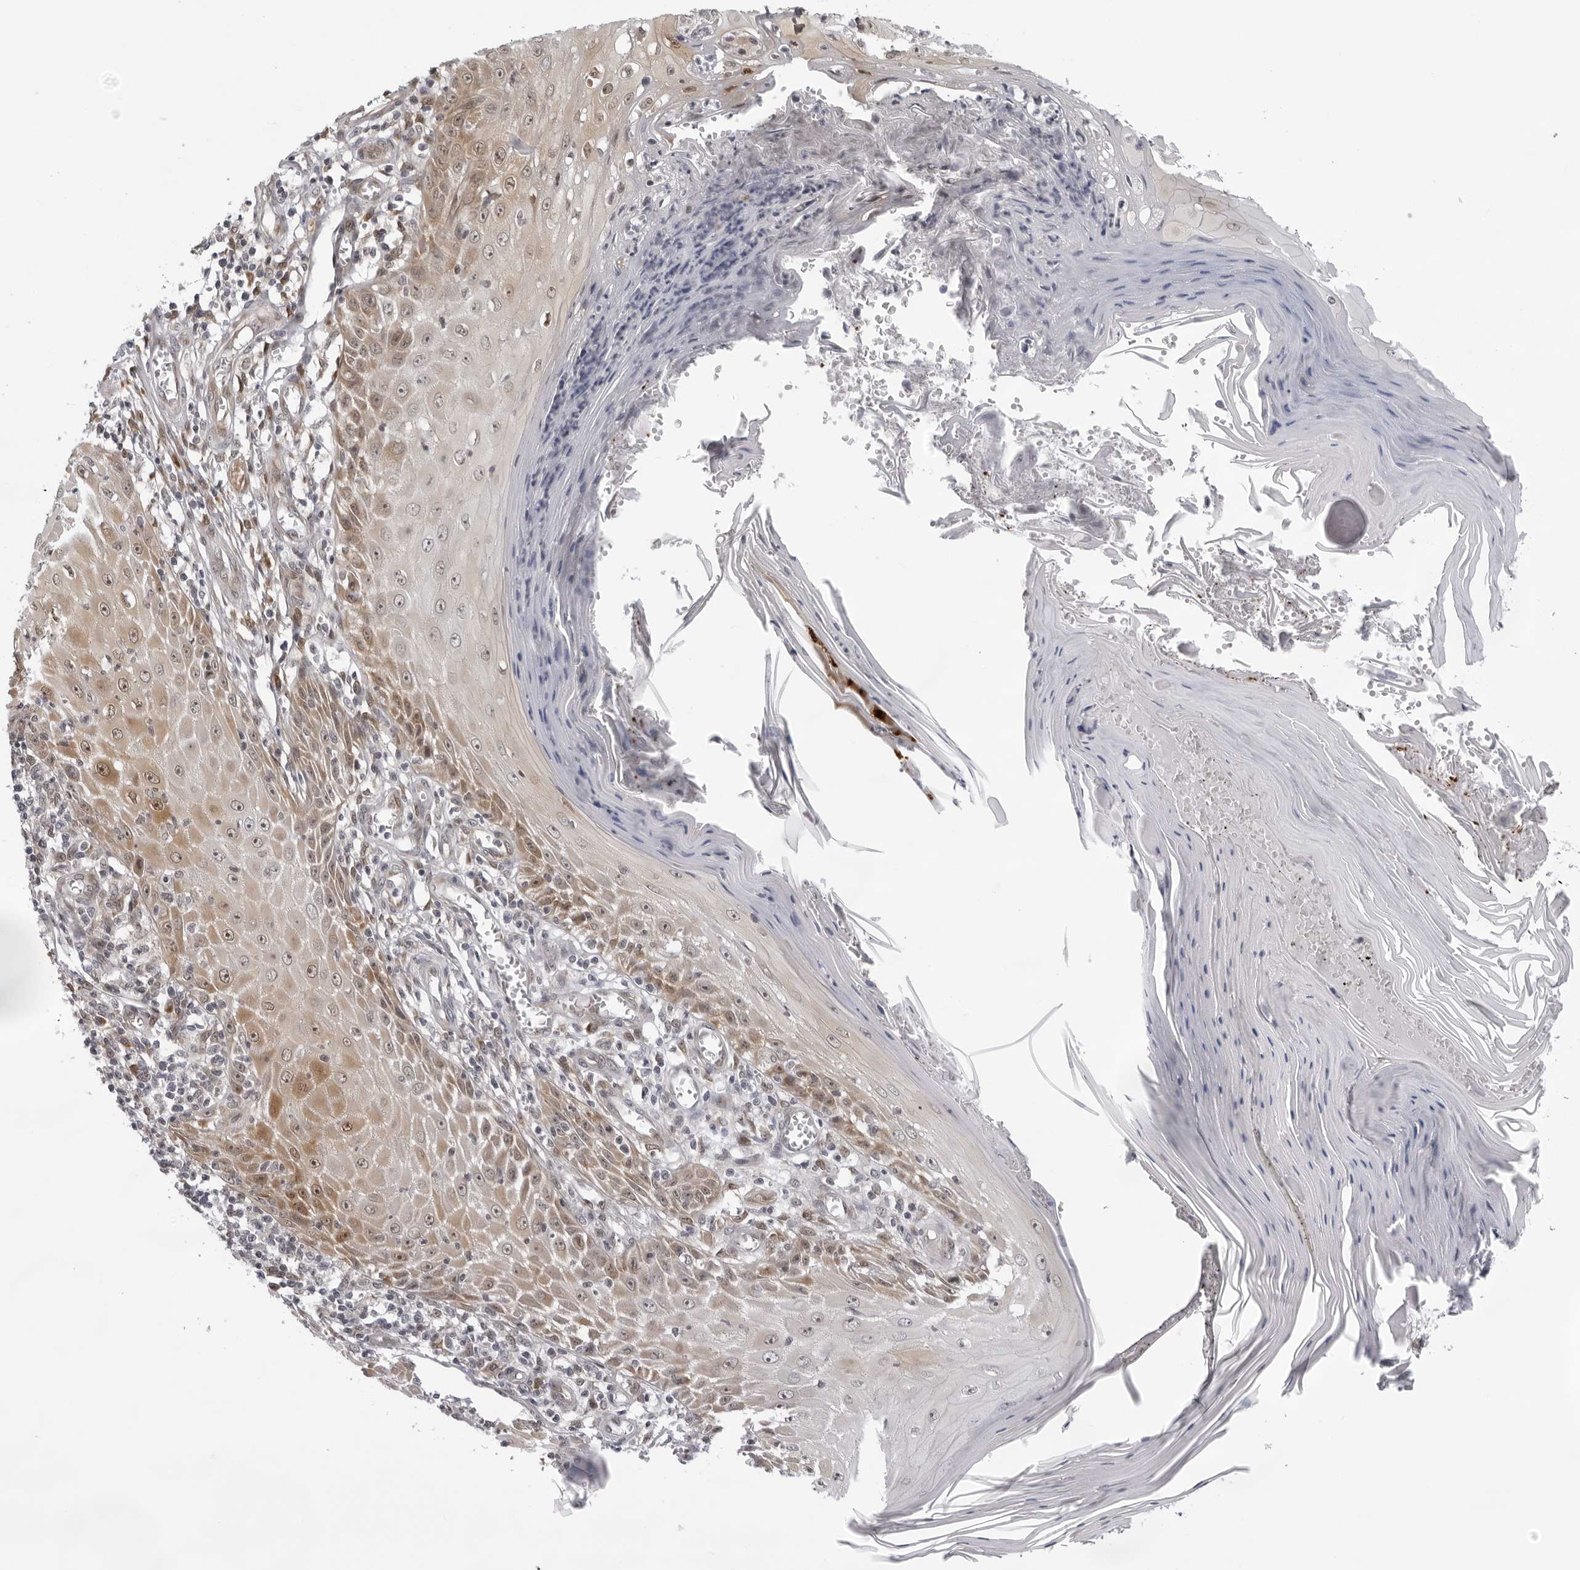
{"staining": {"intensity": "weak", "quantity": ">75%", "location": "cytoplasmic/membranous"}, "tissue": "skin cancer", "cell_type": "Tumor cells", "image_type": "cancer", "snomed": [{"axis": "morphology", "description": "Squamous cell carcinoma, NOS"}, {"axis": "topography", "description": "Skin"}], "caption": "DAB immunohistochemical staining of skin cancer (squamous cell carcinoma) displays weak cytoplasmic/membranous protein positivity in about >75% of tumor cells.", "gene": "CASP7", "patient": {"sex": "female", "age": 73}}